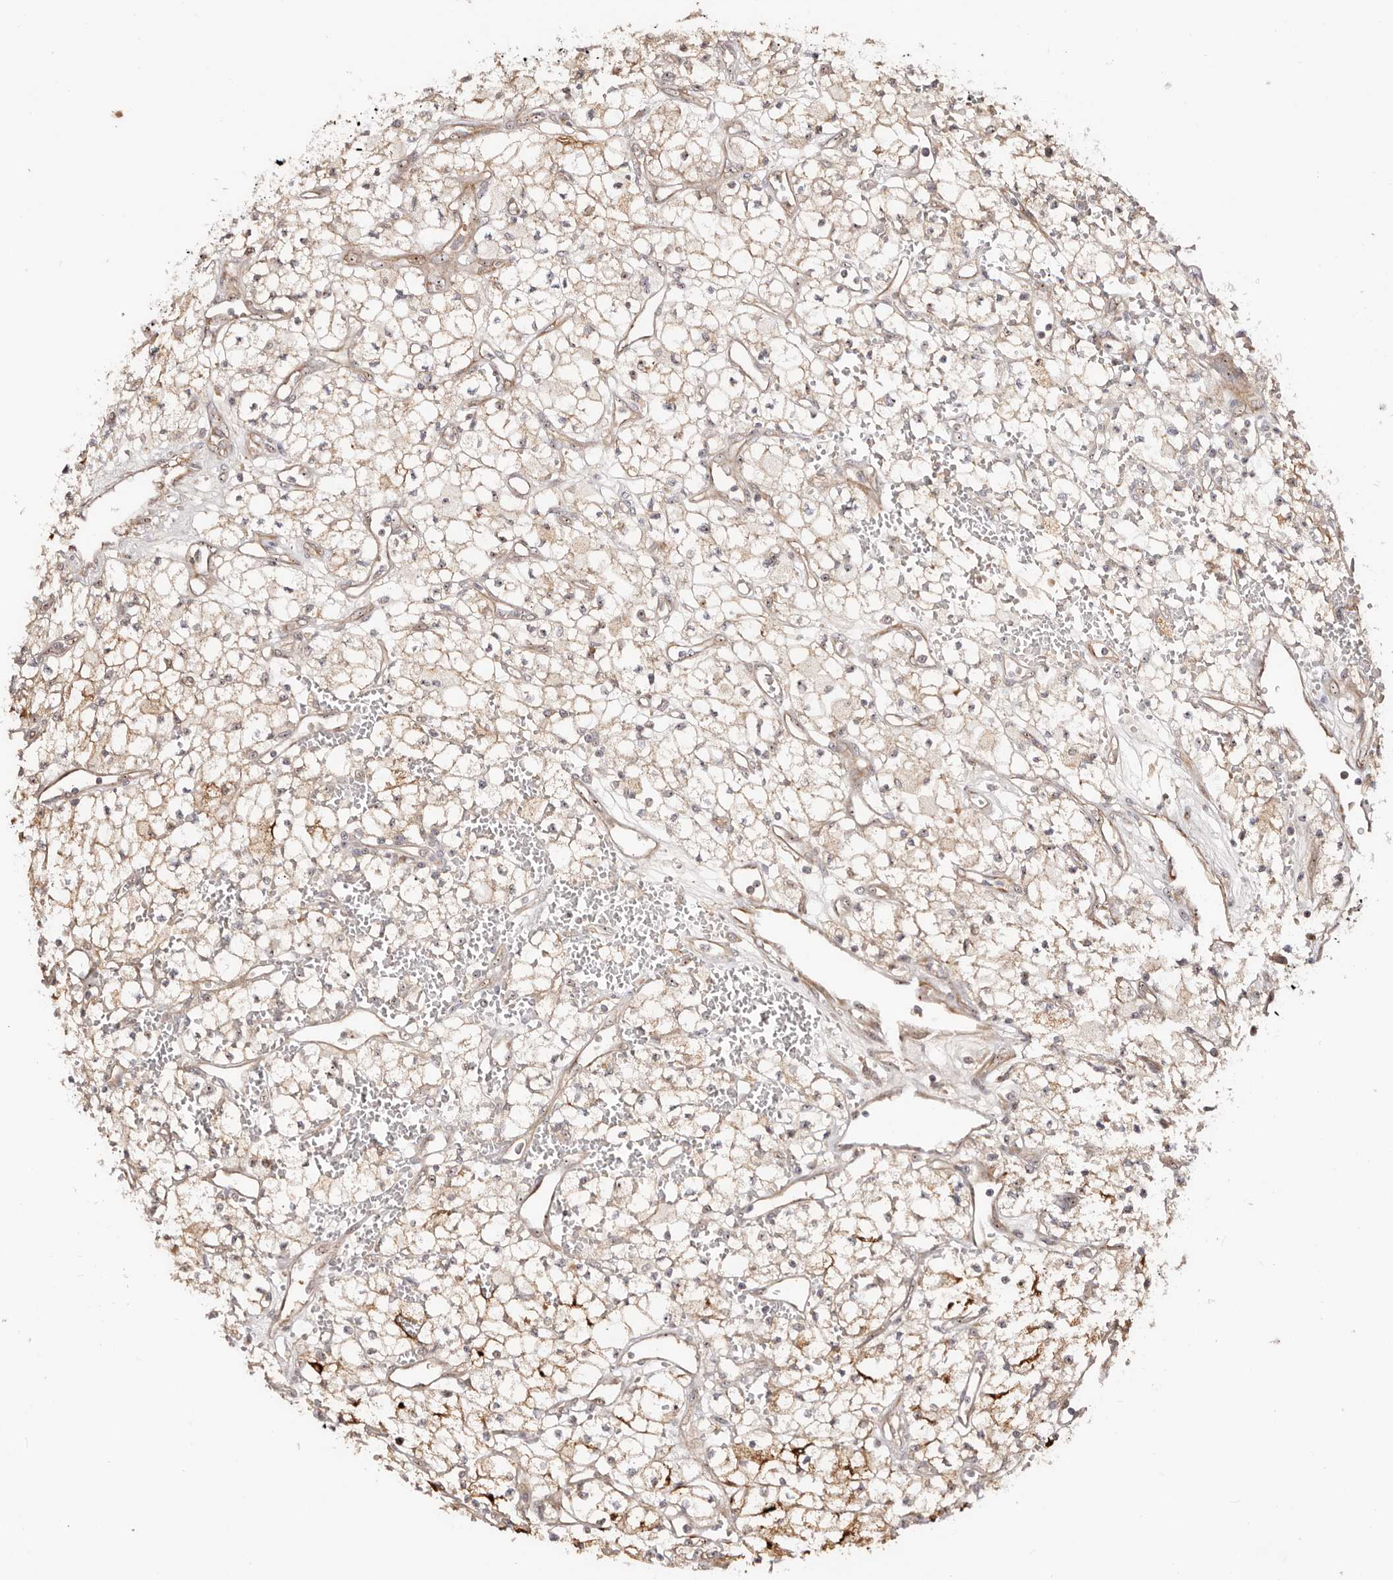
{"staining": {"intensity": "moderate", "quantity": "<25%", "location": "cytoplasmic/membranous"}, "tissue": "renal cancer", "cell_type": "Tumor cells", "image_type": "cancer", "snomed": [{"axis": "morphology", "description": "Adenocarcinoma, NOS"}, {"axis": "topography", "description": "Kidney"}], "caption": "Brown immunohistochemical staining in human renal adenocarcinoma shows moderate cytoplasmic/membranous expression in approximately <25% of tumor cells.", "gene": "ODF2L", "patient": {"sex": "male", "age": 59}}